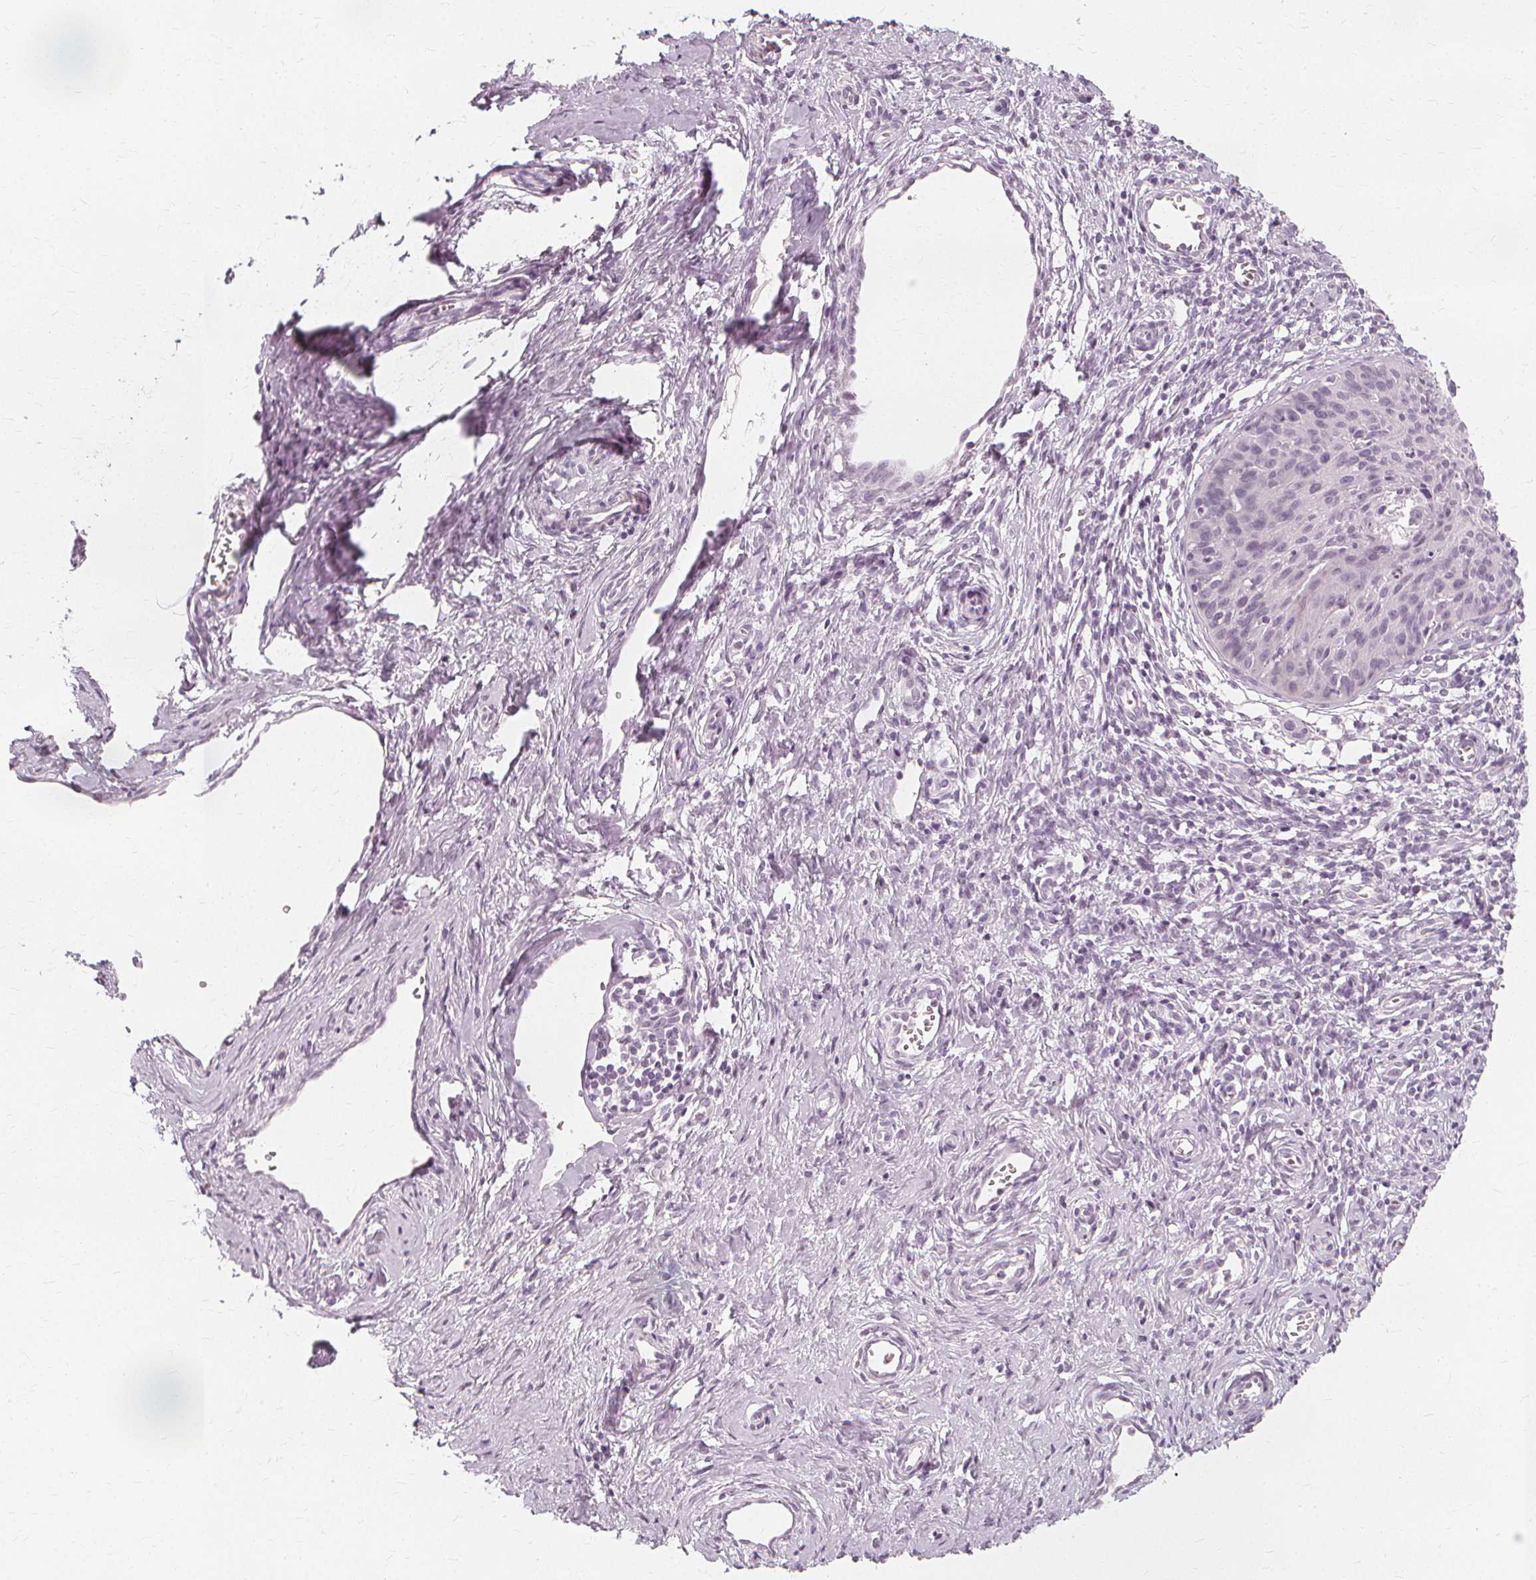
{"staining": {"intensity": "negative", "quantity": "none", "location": "none"}, "tissue": "cervical cancer", "cell_type": "Tumor cells", "image_type": "cancer", "snomed": [{"axis": "morphology", "description": "Squamous cell carcinoma, NOS"}, {"axis": "topography", "description": "Cervix"}], "caption": "Immunohistochemistry photomicrograph of neoplastic tissue: squamous cell carcinoma (cervical) stained with DAB (3,3'-diaminobenzidine) demonstrates no significant protein staining in tumor cells. (Immunohistochemistry, brightfield microscopy, high magnification).", "gene": "NXPE1", "patient": {"sex": "female", "age": 52}}